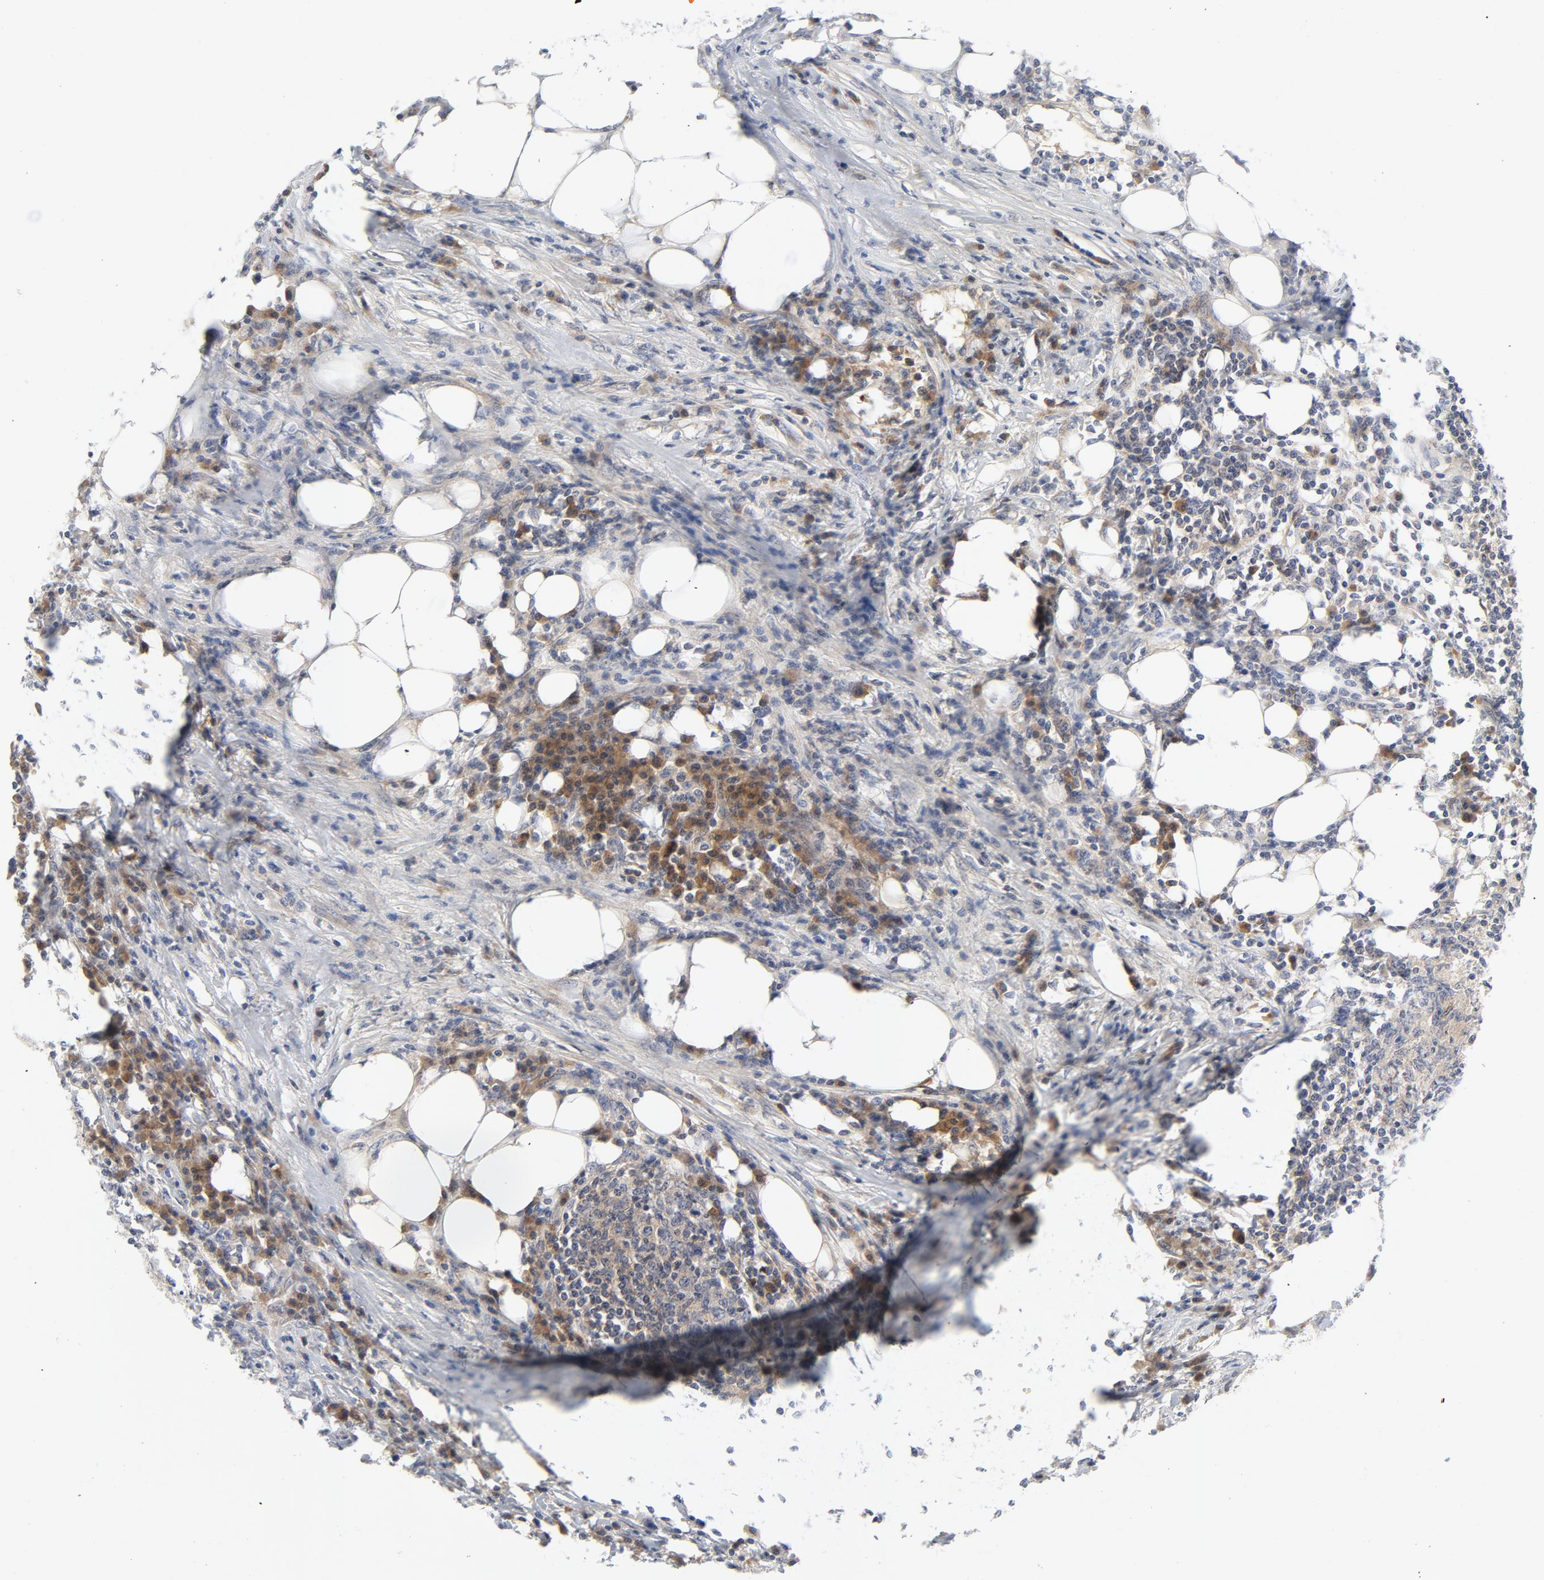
{"staining": {"intensity": "moderate", "quantity": ">75%", "location": "cytoplasmic/membranous"}, "tissue": "colorectal cancer", "cell_type": "Tumor cells", "image_type": "cancer", "snomed": [{"axis": "morphology", "description": "Adenocarcinoma, NOS"}, {"axis": "topography", "description": "Colon"}], "caption": "Adenocarcinoma (colorectal) tissue displays moderate cytoplasmic/membranous expression in about >75% of tumor cells", "gene": "BAD", "patient": {"sex": "male", "age": 71}}